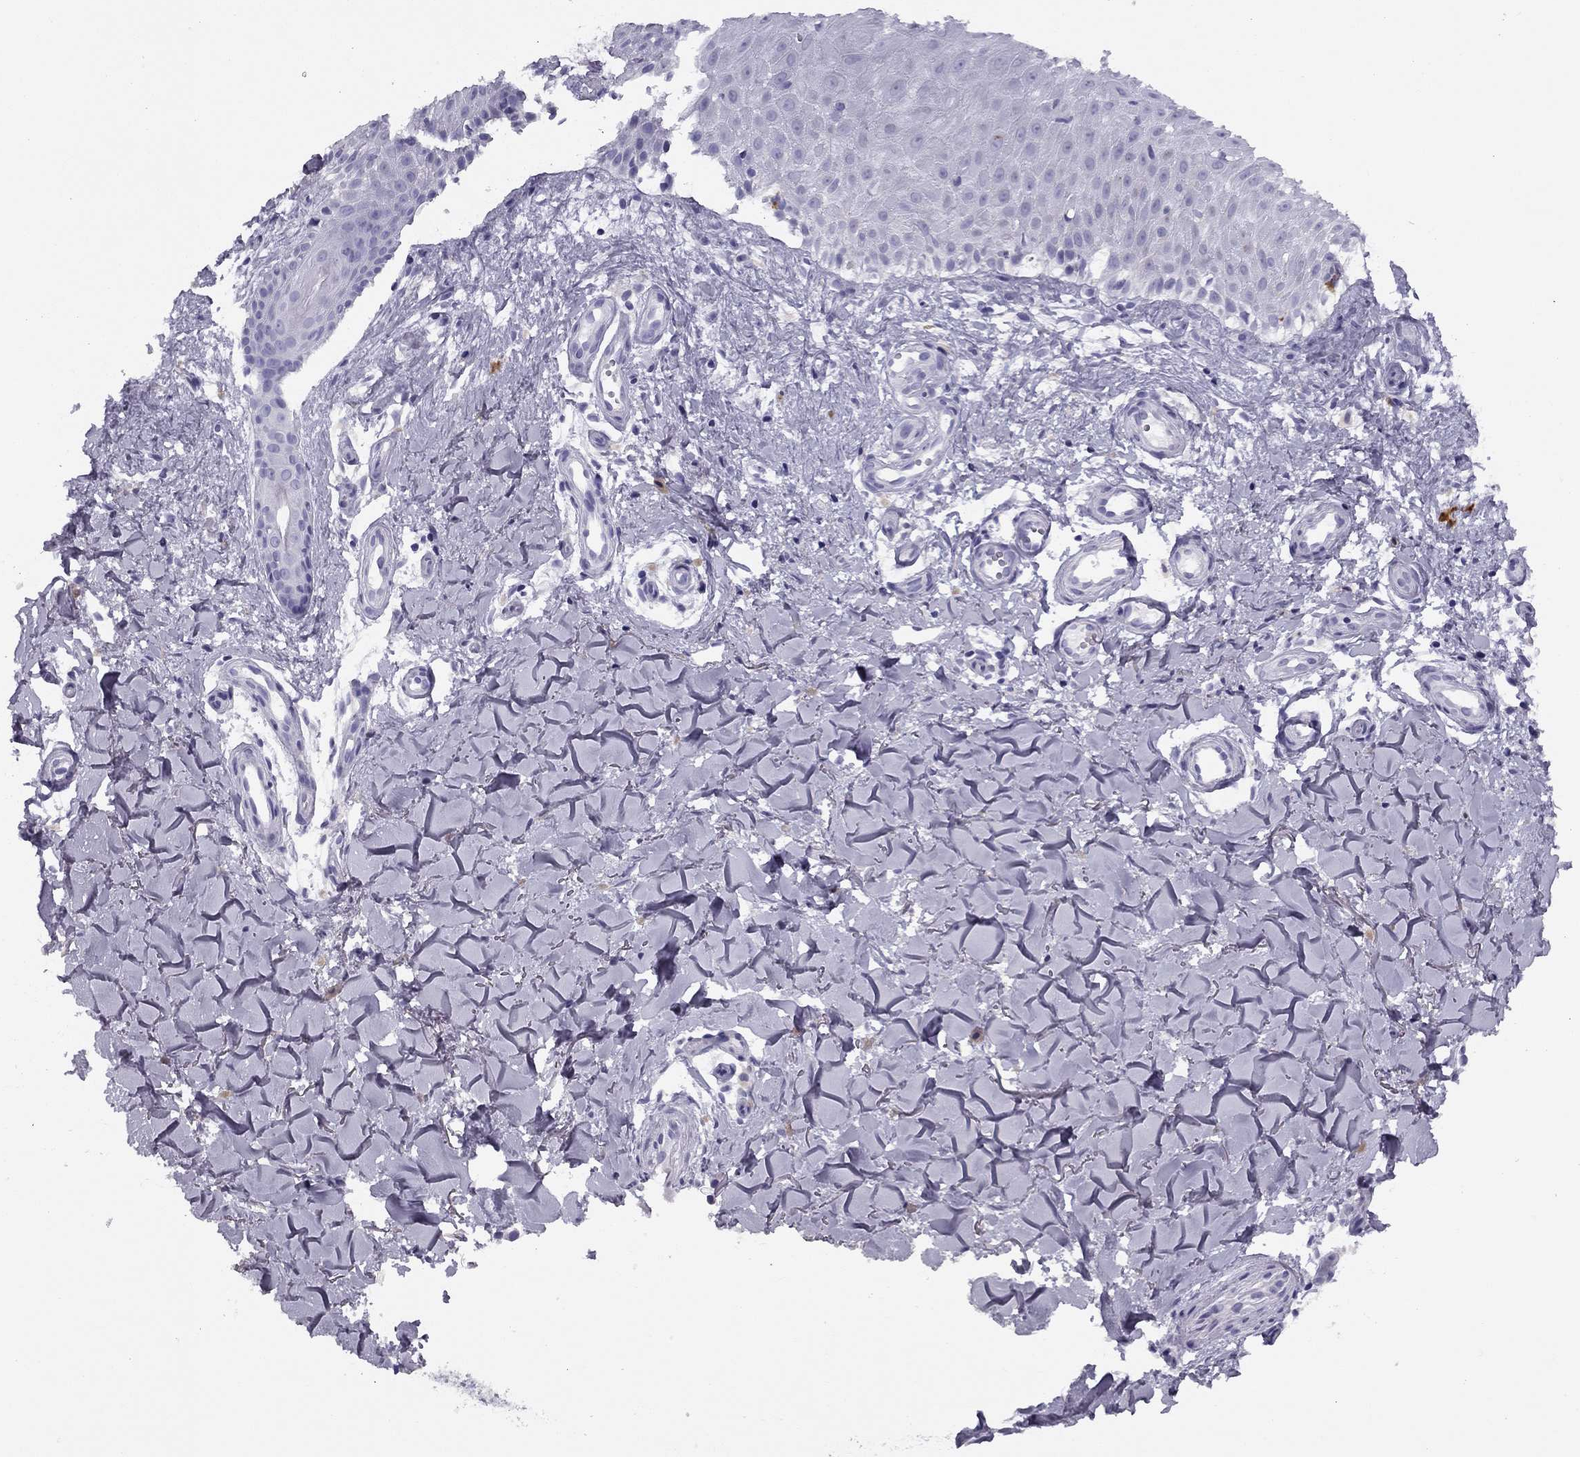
{"staining": {"intensity": "negative", "quantity": "none", "location": "none"}, "tissue": "melanoma", "cell_type": "Tumor cells", "image_type": "cancer", "snomed": [{"axis": "morphology", "description": "Malignant melanoma, NOS"}, {"axis": "topography", "description": "Skin"}], "caption": "IHC of malignant melanoma demonstrates no staining in tumor cells.", "gene": "MC5R", "patient": {"sex": "female", "age": 53}}